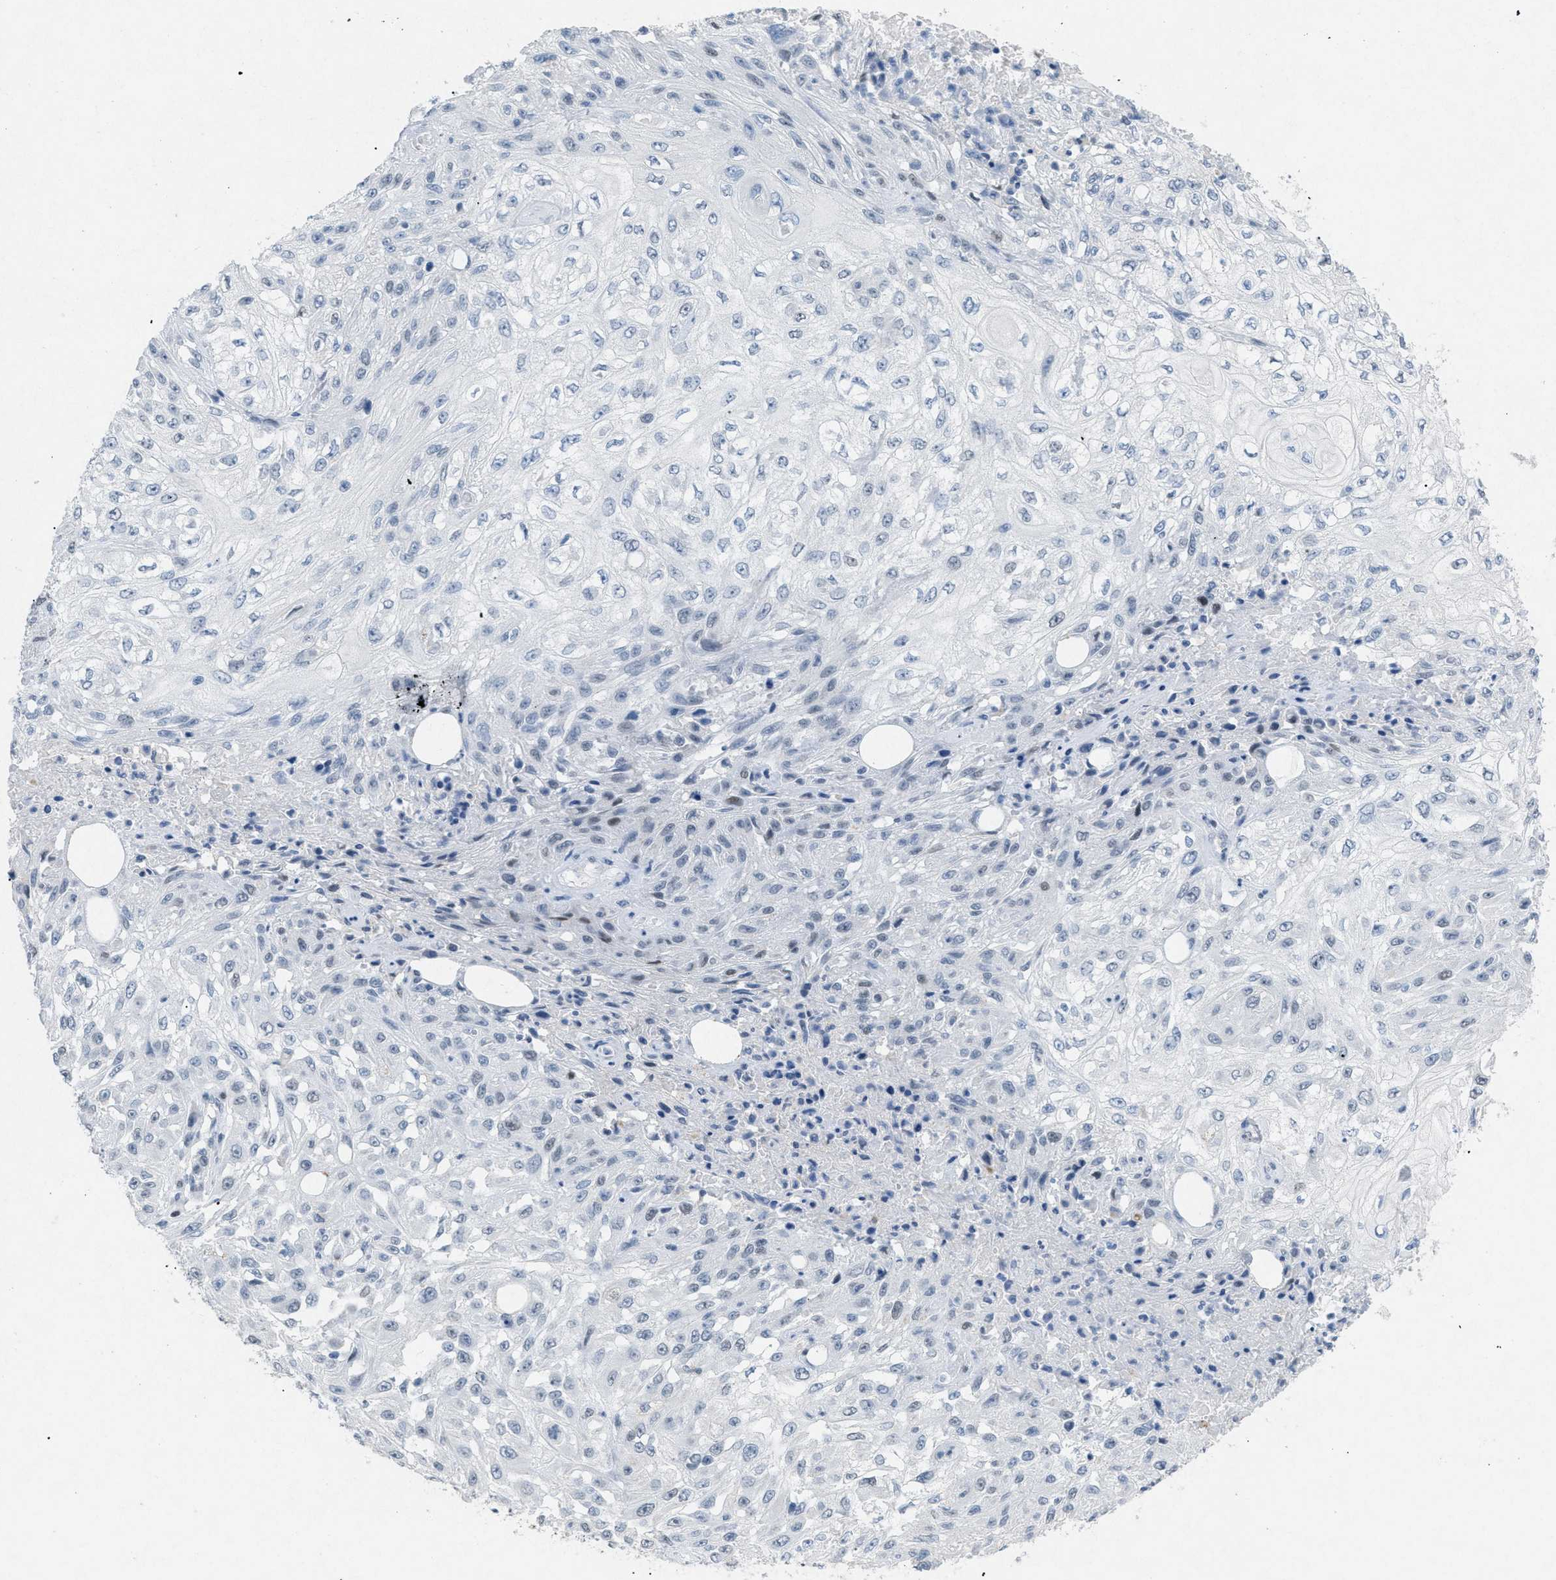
{"staining": {"intensity": "negative", "quantity": "none", "location": "none"}, "tissue": "skin cancer", "cell_type": "Tumor cells", "image_type": "cancer", "snomed": [{"axis": "morphology", "description": "Squamous cell carcinoma, NOS"}, {"axis": "morphology", "description": "Squamous cell carcinoma, metastatic, NOS"}, {"axis": "topography", "description": "Skin"}, {"axis": "topography", "description": "Lymph node"}], "caption": "IHC of human skin cancer exhibits no expression in tumor cells.", "gene": "TASOR", "patient": {"sex": "male", "age": 75}}